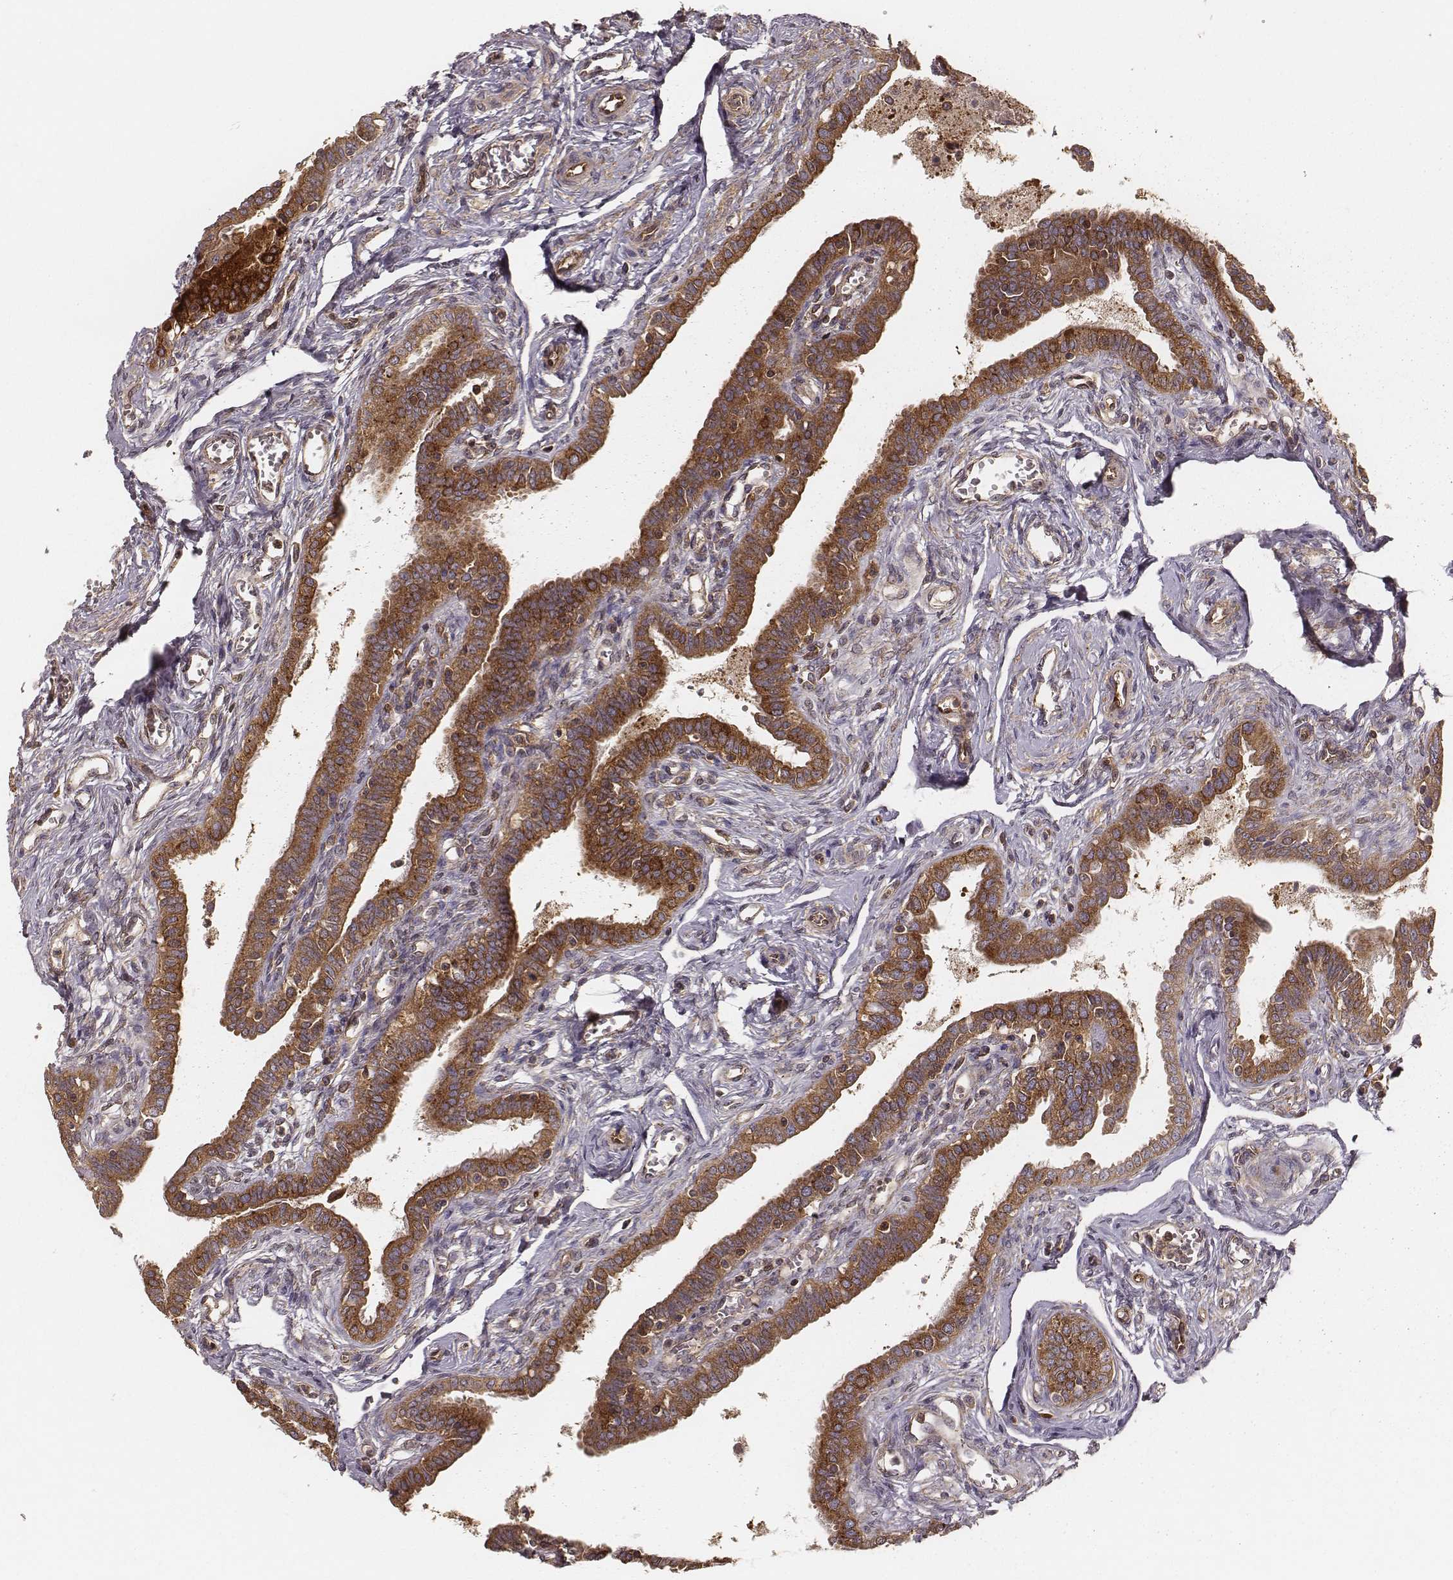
{"staining": {"intensity": "strong", "quantity": ">75%", "location": "cytoplasmic/membranous"}, "tissue": "fallopian tube", "cell_type": "Glandular cells", "image_type": "normal", "snomed": [{"axis": "morphology", "description": "Normal tissue, NOS"}, {"axis": "morphology", "description": "Carcinoma, endometroid"}, {"axis": "topography", "description": "Fallopian tube"}, {"axis": "topography", "description": "Ovary"}], "caption": "DAB (3,3'-diaminobenzidine) immunohistochemical staining of benign human fallopian tube reveals strong cytoplasmic/membranous protein expression in approximately >75% of glandular cells. (IHC, brightfield microscopy, high magnification).", "gene": "CARS1", "patient": {"sex": "female", "age": 42}}